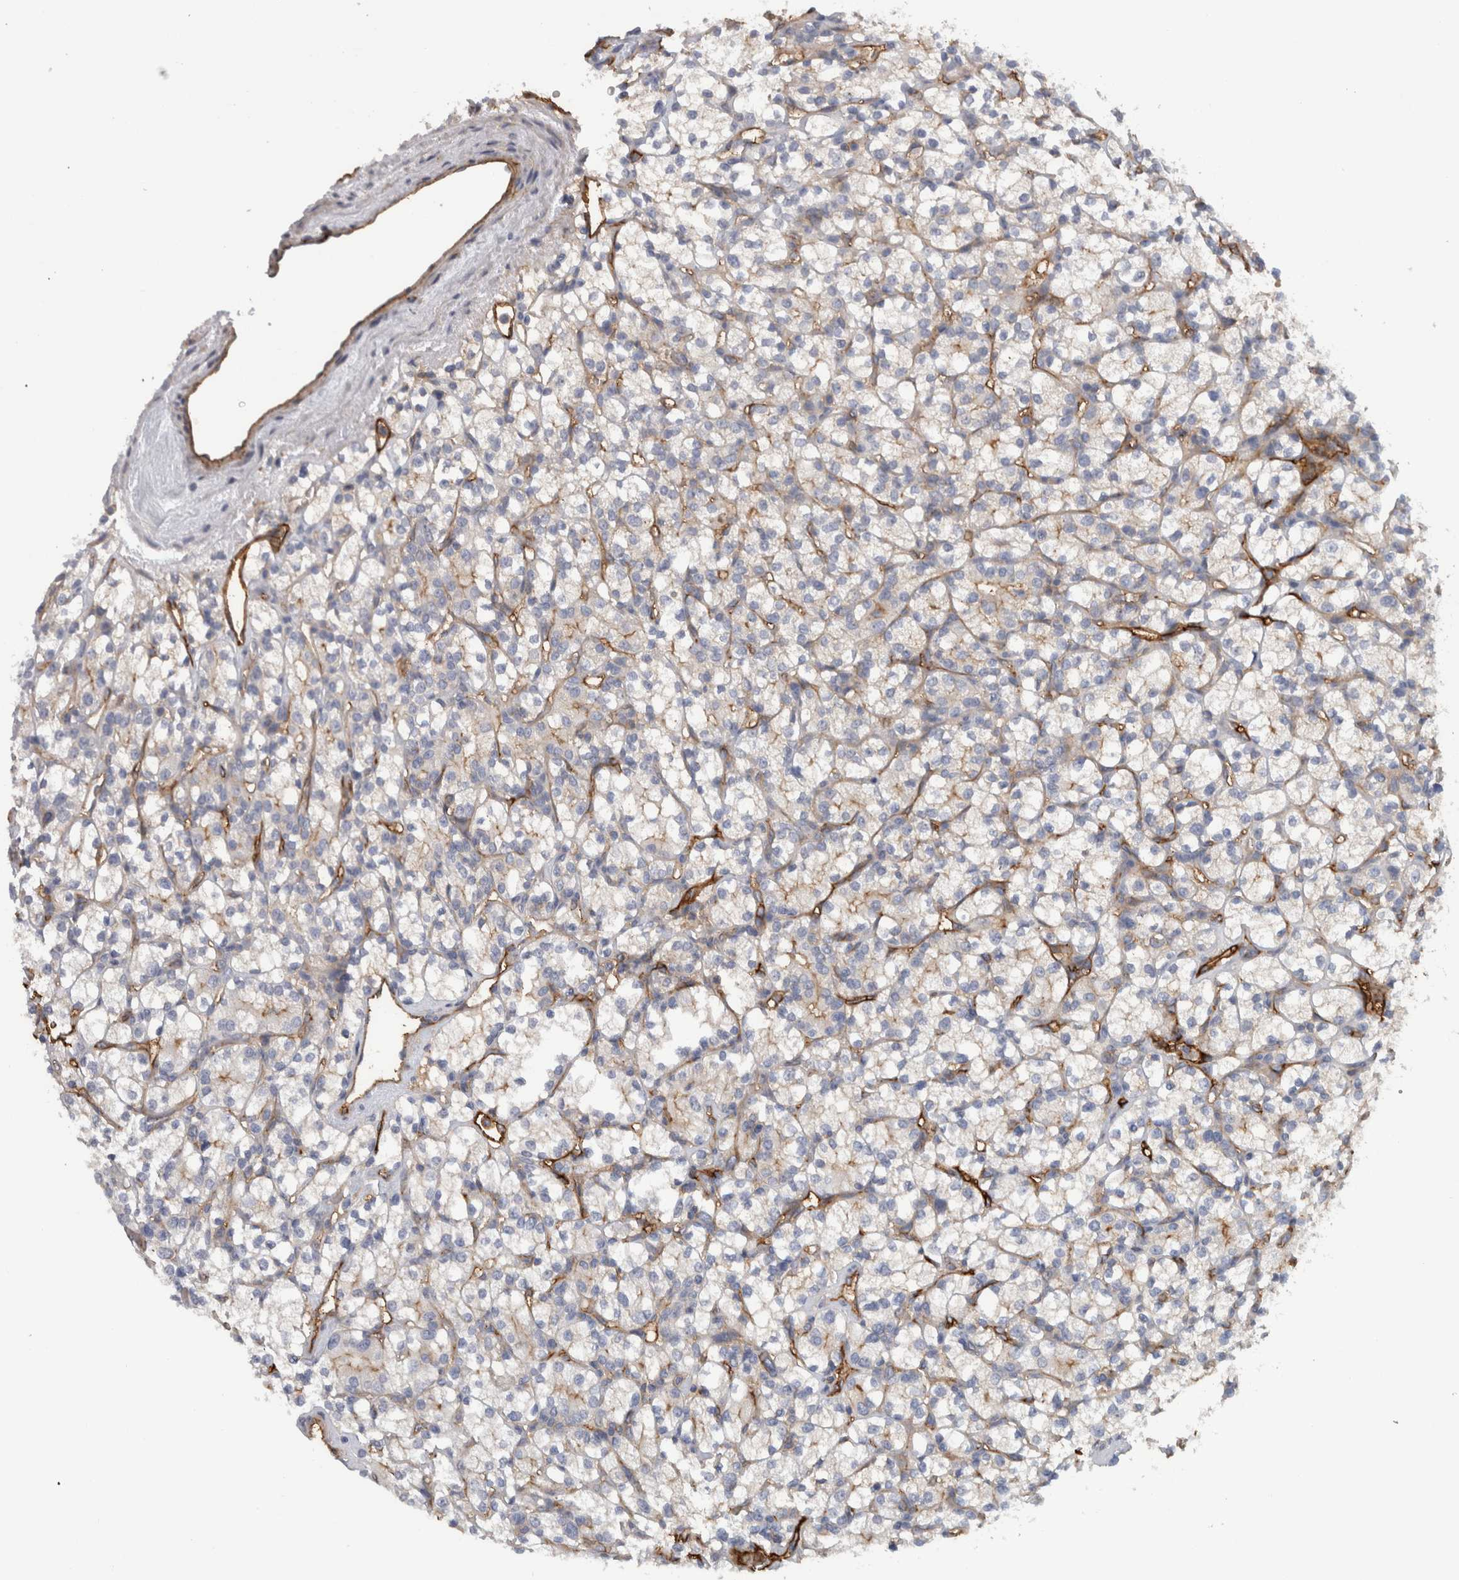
{"staining": {"intensity": "negative", "quantity": "none", "location": "none"}, "tissue": "renal cancer", "cell_type": "Tumor cells", "image_type": "cancer", "snomed": [{"axis": "morphology", "description": "Adenocarcinoma, NOS"}, {"axis": "topography", "description": "Kidney"}], "caption": "Image shows no protein positivity in tumor cells of renal adenocarcinoma tissue.", "gene": "CD59", "patient": {"sex": "male", "age": 77}}